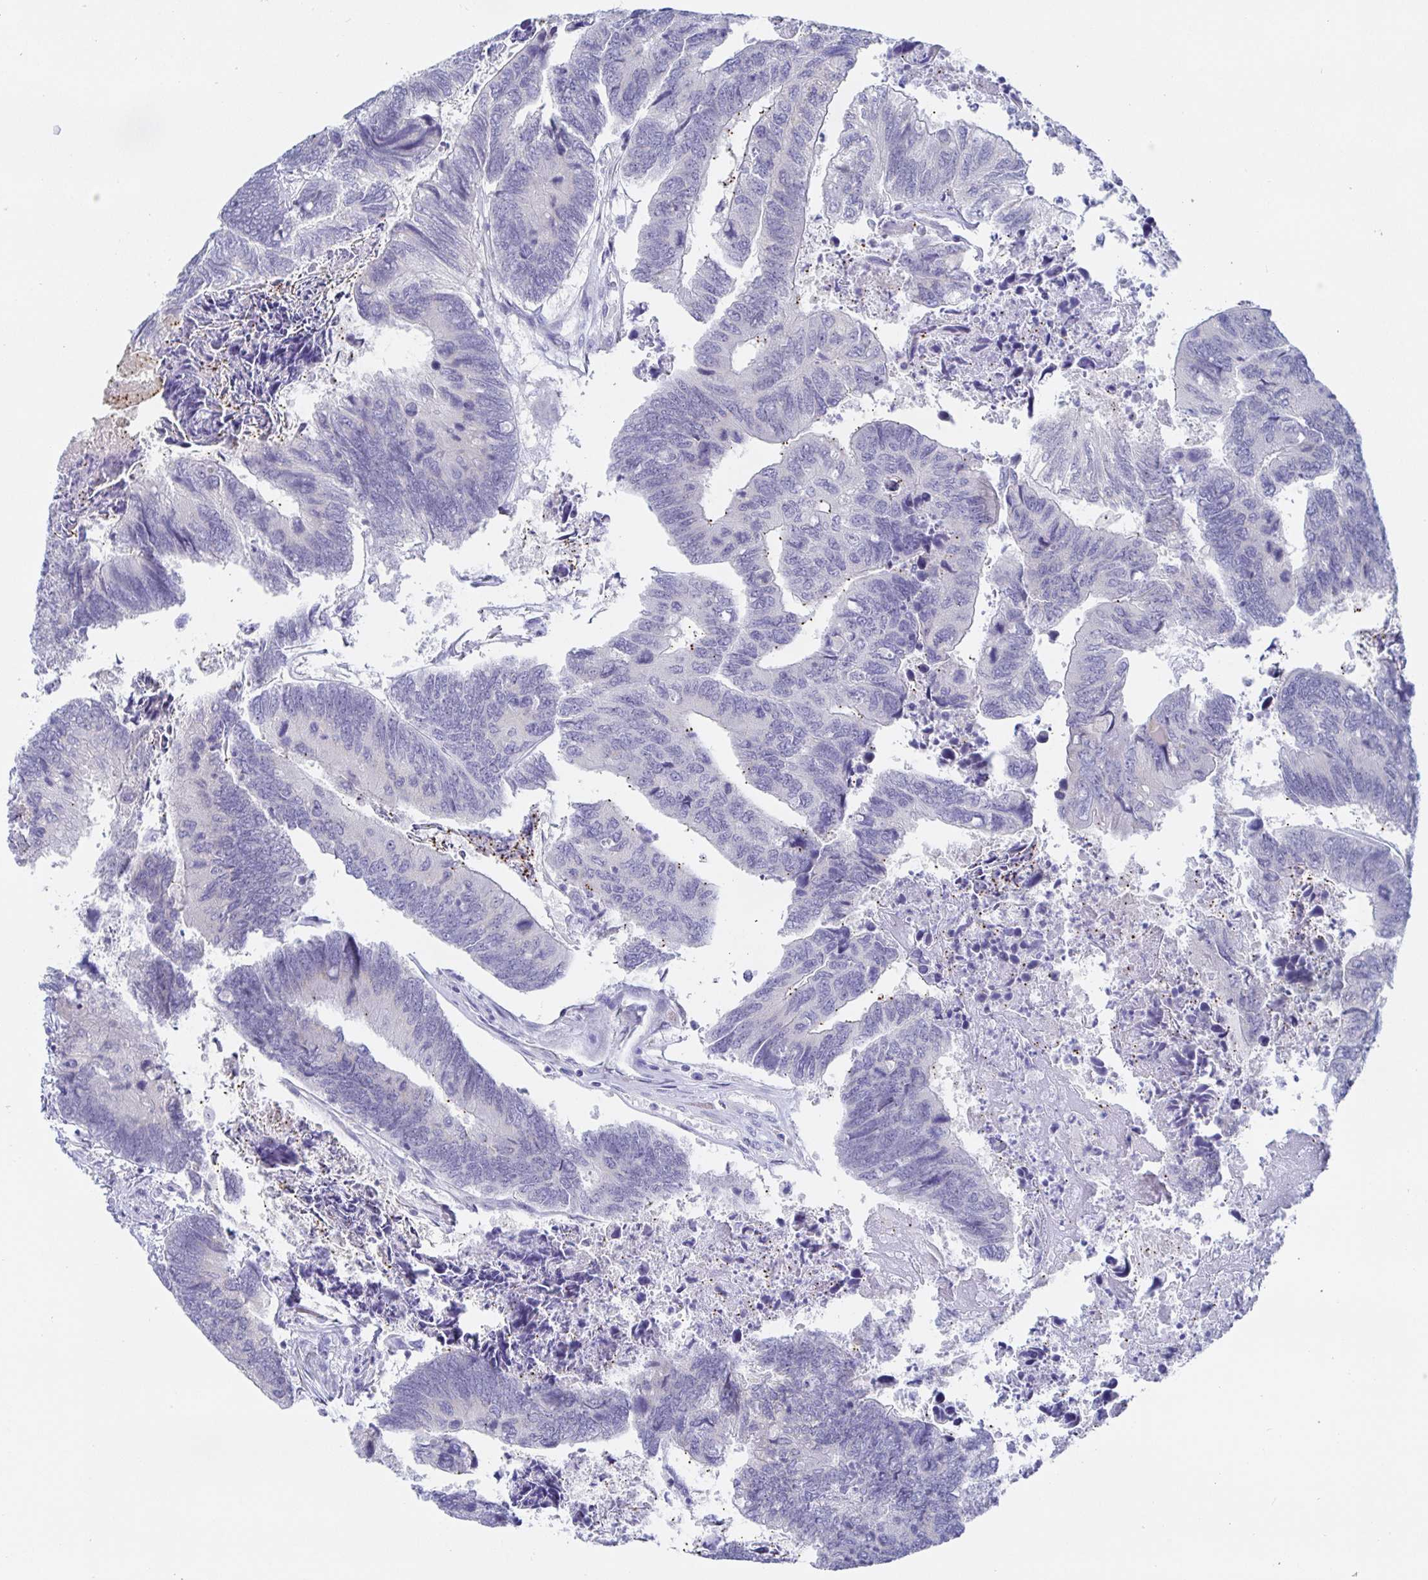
{"staining": {"intensity": "negative", "quantity": "none", "location": "none"}, "tissue": "colorectal cancer", "cell_type": "Tumor cells", "image_type": "cancer", "snomed": [{"axis": "morphology", "description": "Adenocarcinoma, NOS"}, {"axis": "topography", "description": "Colon"}], "caption": "Immunohistochemistry (IHC) of colorectal adenocarcinoma shows no expression in tumor cells.", "gene": "SIAH3", "patient": {"sex": "female", "age": 67}}